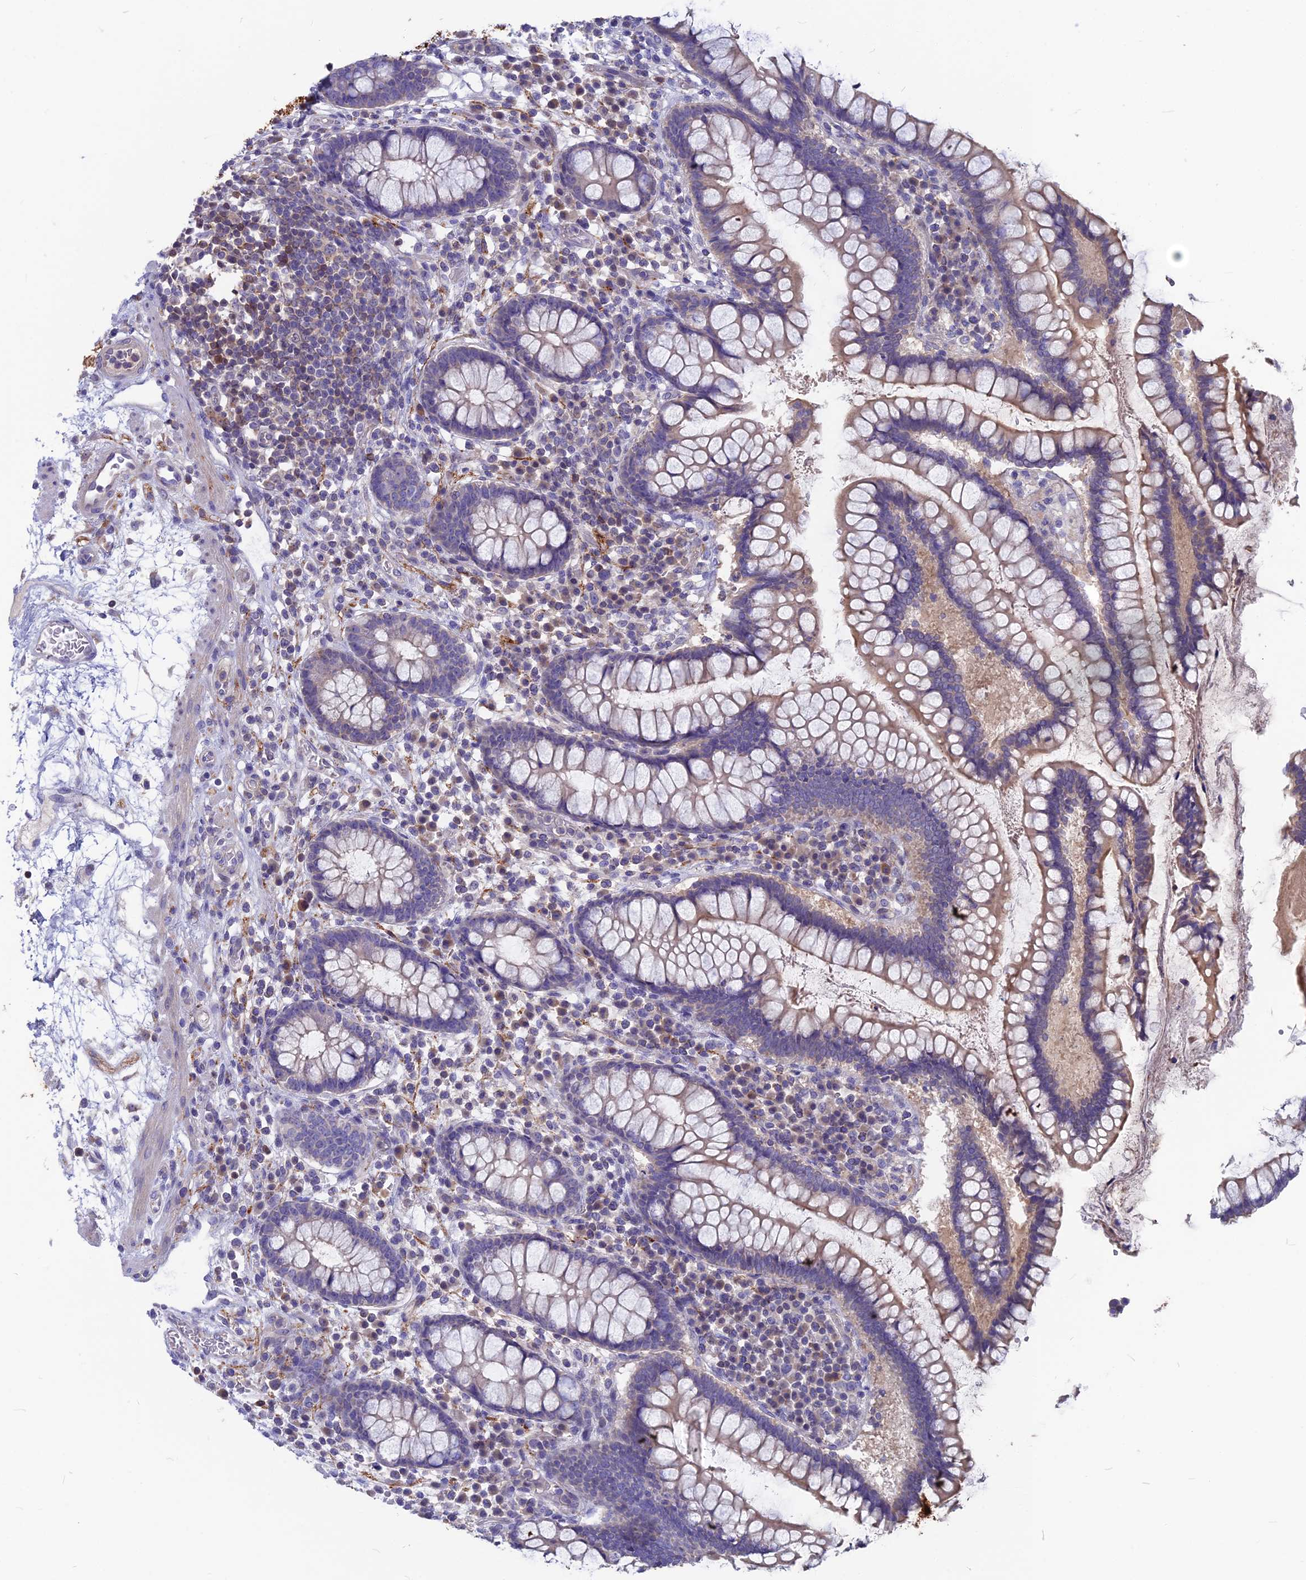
{"staining": {"intensity": "weak", "quantity": ">75%", "location": "cytoplasmic/membranous"}, "tissue": "colon", "cell_type": "Endothelial cells", "image_type": "normal", "snomed": [{"axis": "morphology", "description": "Normal tissue, NOS"}, {"axis": "topography", "description": "Colon"}], "caption": "A high-resolution micrograph shows IHC staining of unremarkable colon, which displays weak cytoplasmic/membranous expression in about >75% of endothelial cells.", "gene": "SNAP91", "patient": {"sex": "female", "age": 79}}